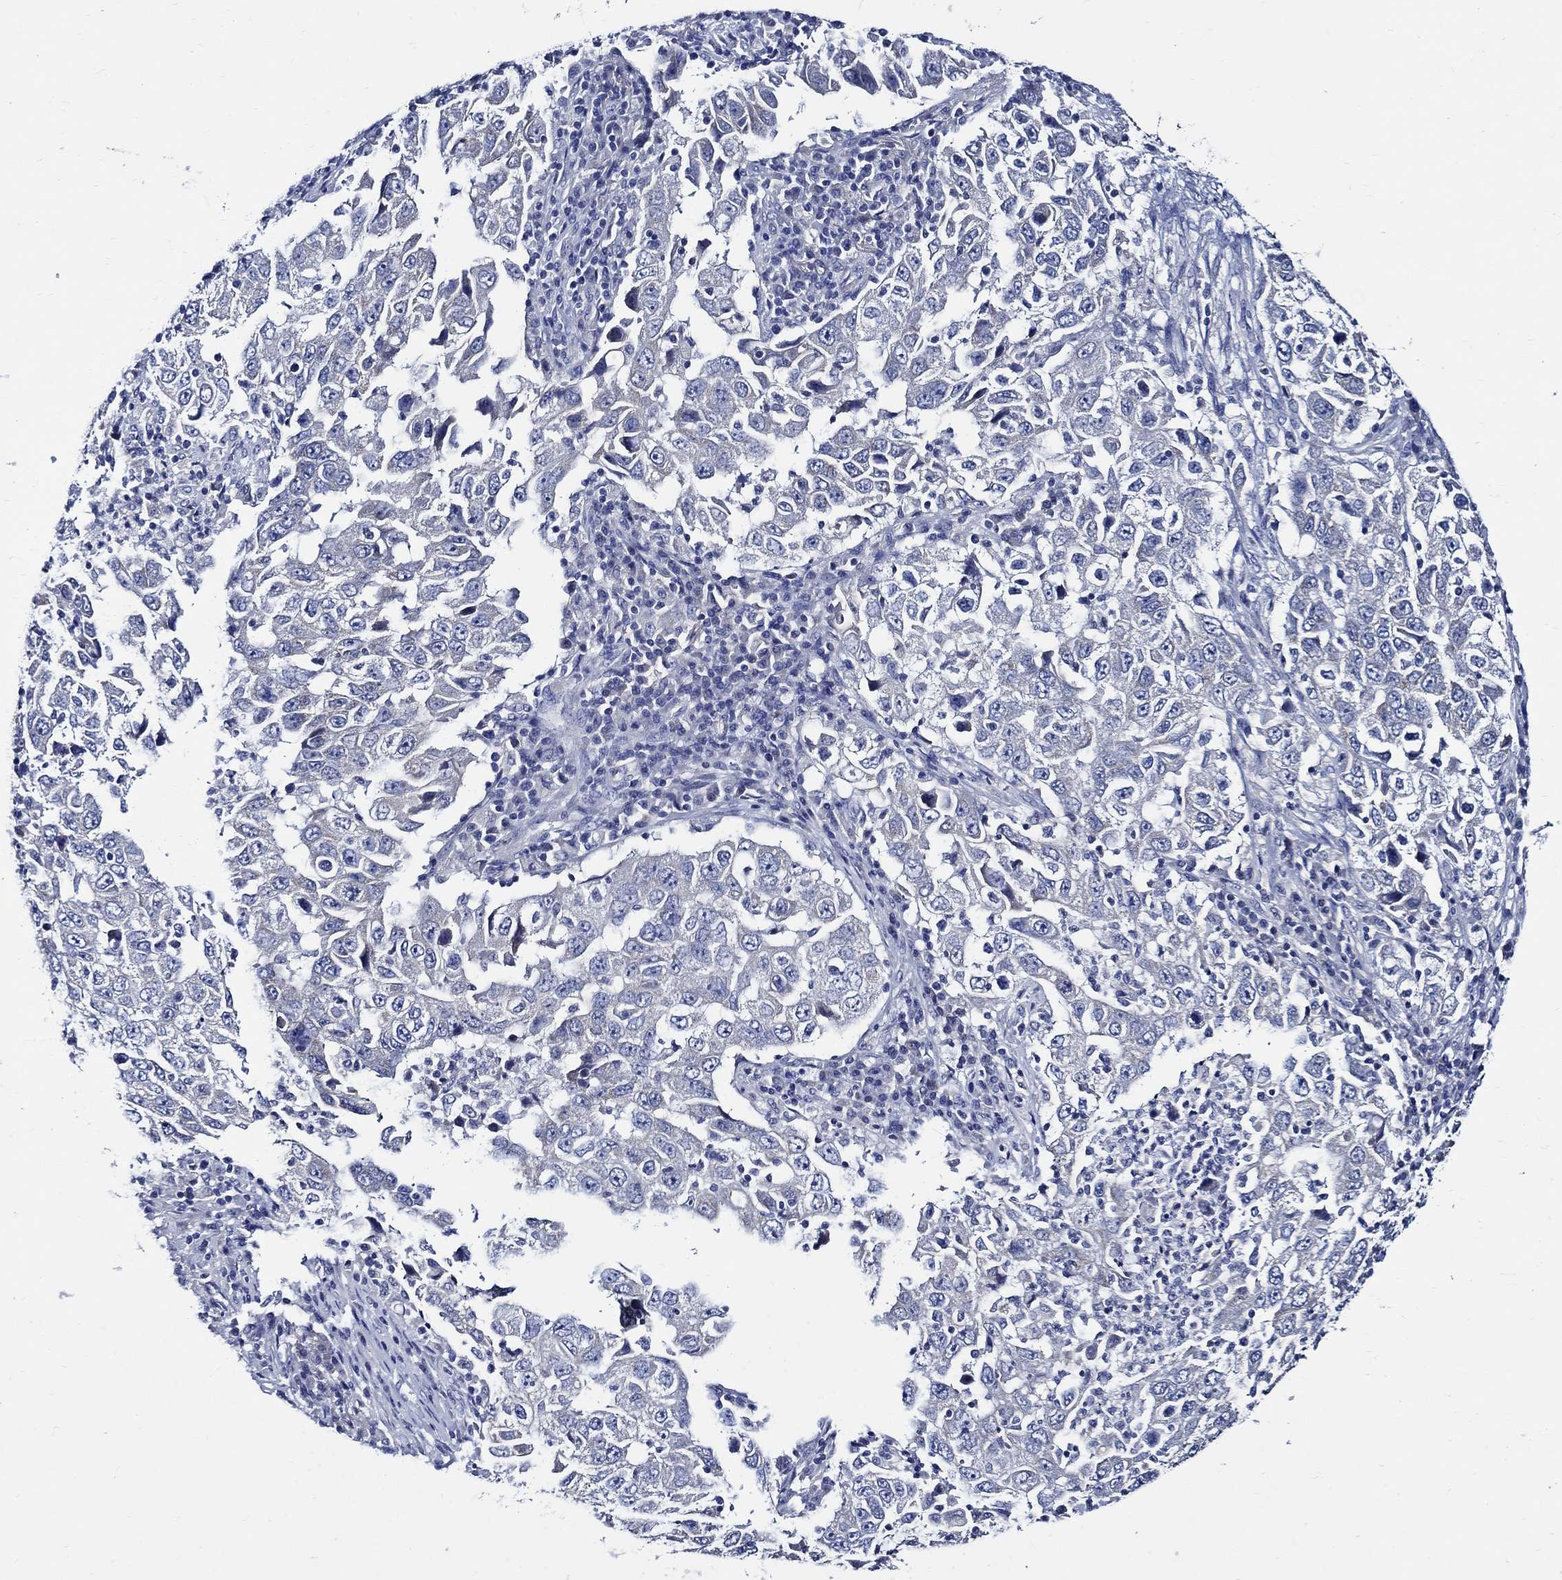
{"staining": {"intensity": "negative", "quantity": "none", "location": "none"}, "tissue": "lung cancer", "cell_type": "Tumor cells", "image_type": "cancer", "snomed": [{"axis": "morphology", "description": "Adenocarcinoma, NOS"}, {"axis": "topography", "description": "Lung"}], "caption": "Immunohistochemical staining of lung cancer shows no significant staining in tumor cells.", "gene": "SKOR1", "patient": {"sex": "male", "age": 73}}